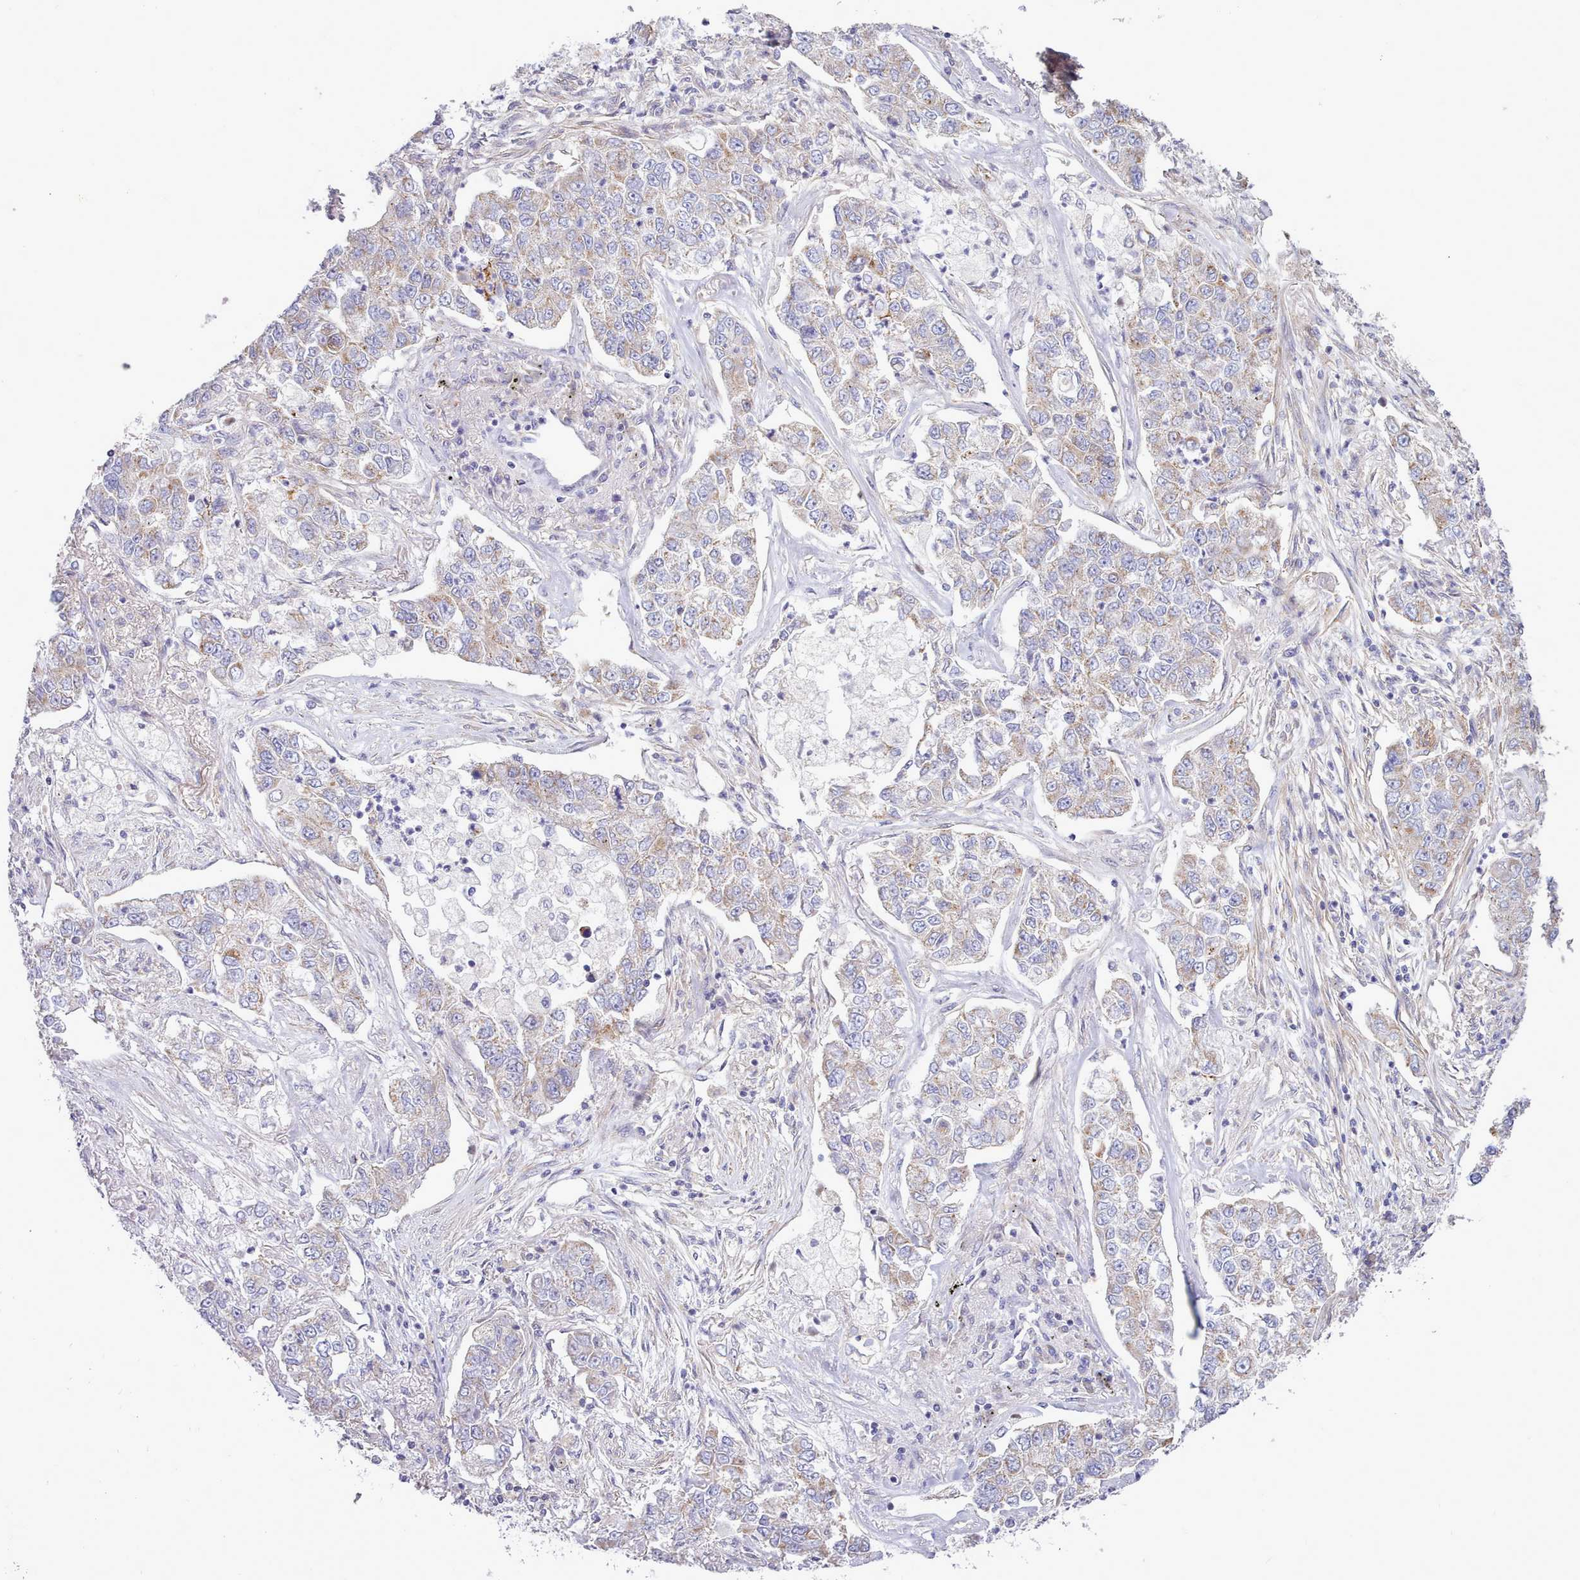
{"staining": {"intensity": "weak", "quantity": "25%-75%", "location": "cytoplasmic/membranous"}, "tissue": "lung cancer", "cell_type": "Tumor cells", "image_type": "cancer", "snomed": [{"axis": "morphology", "description": "Adenocarcinoma, NOS"}, {"axis": "topography", "description": "Lung"}], "caption": "The micrograph demonstrates a brown stain indicating the presence of a protein in the cytoplasmic/membranous of tumor cells in lung cancer (adenocarcinoma). The staining is performed using DAB brown chromogen to label protein expression. The nuclei are counter-stained blue using hematoxylin.", "gene": "MRPL21", "patient": {"sex": "male", "age": 49}}